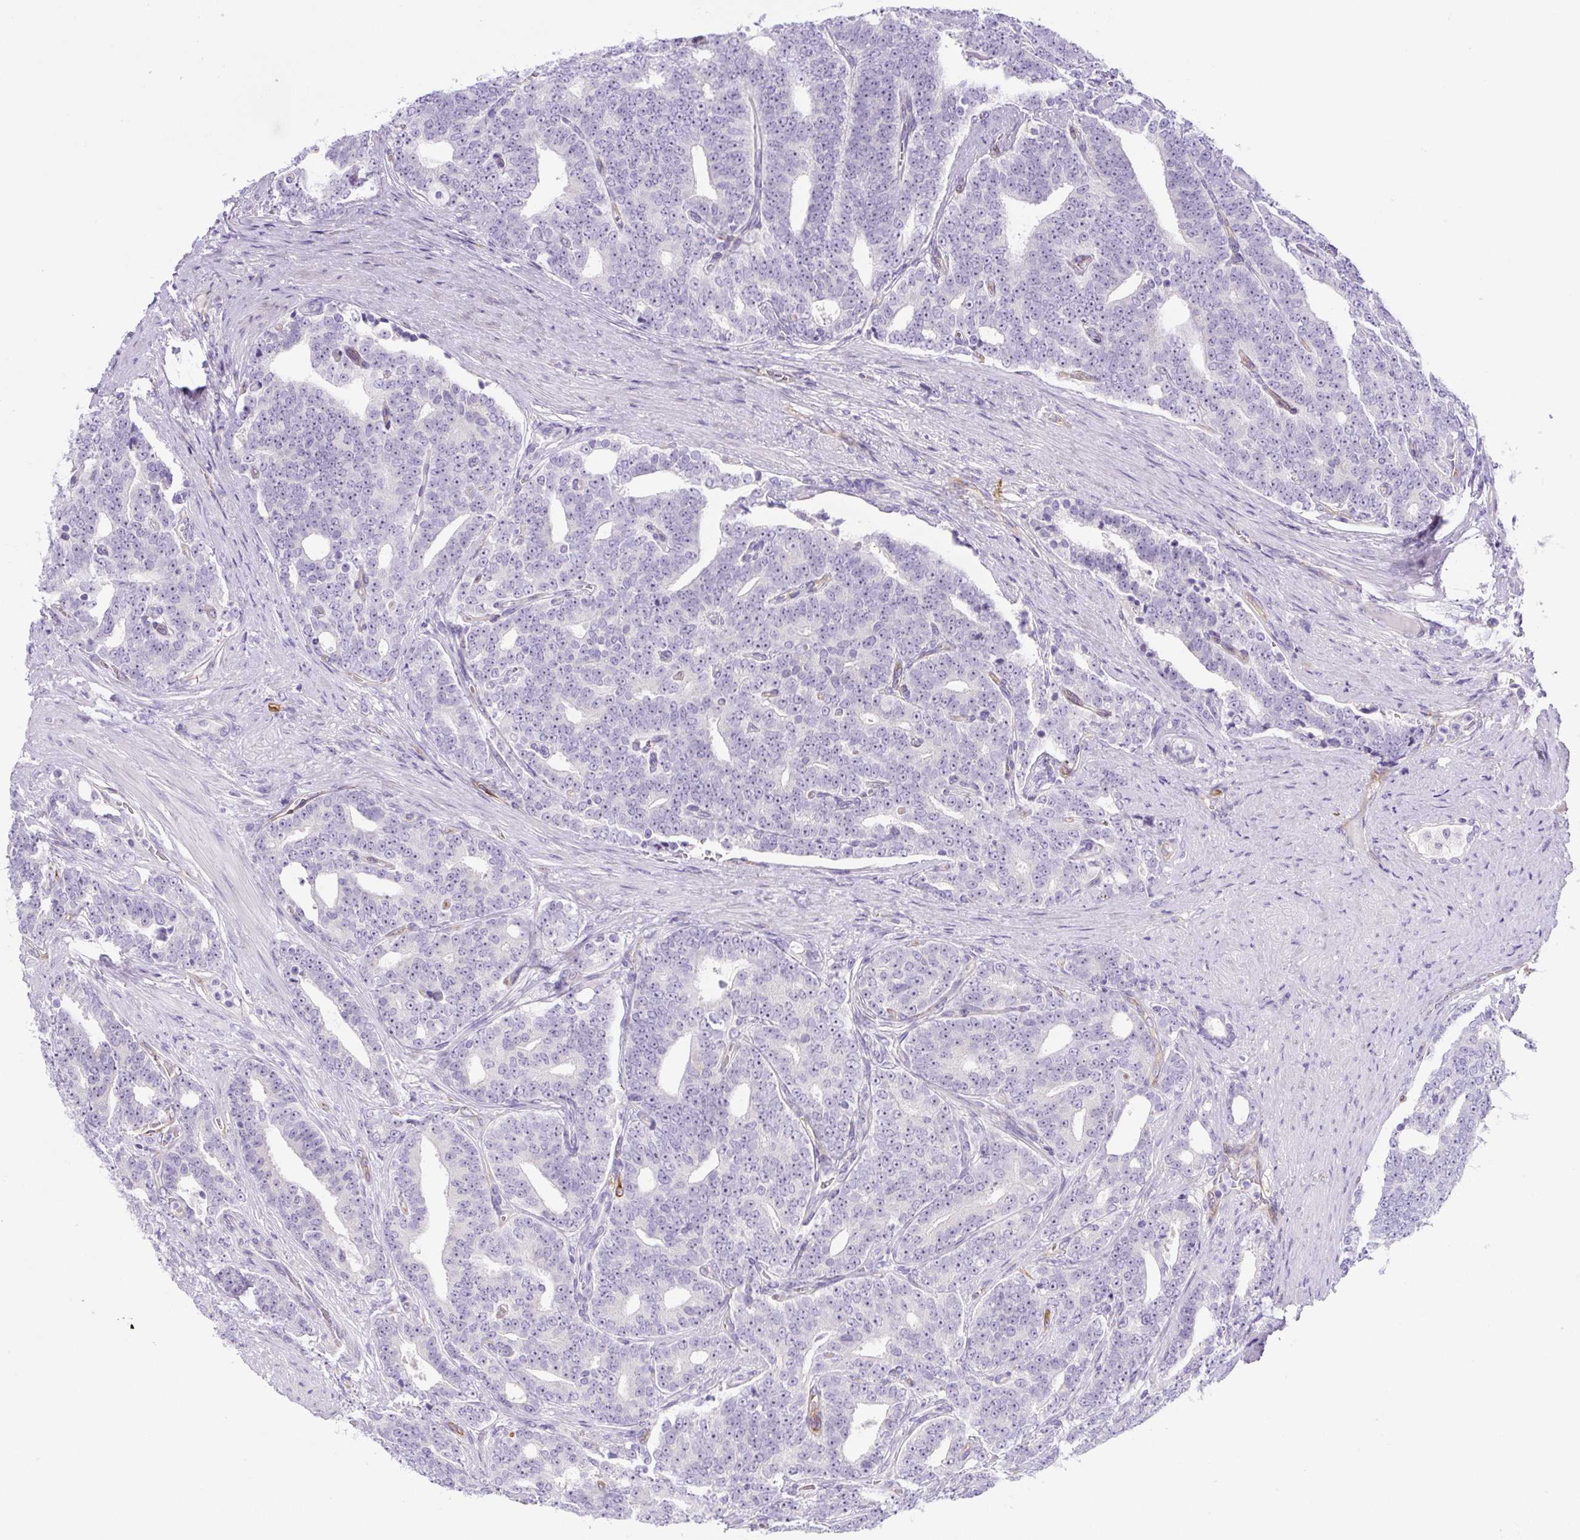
{"staining": {"intensity": "negative", "quantity": "none", "location": "none"}, "tissue": "prostate cancer", "cell_type": "Tumor cells", "image_type": "cancer", "snomed": [{"axis": "morphology", "description": "Adenocarcinoma, High grade"}, {"axis": "topography", "description": "Prostate and seminal vesicle, NOS"}], "caption": "Protein analysis of high-grade adenocarcinoma (prostate) reveals no significant staining in tumor cells. Nuclei are stained in blue.", "gene": "ASB4", "patient": {"sex": "male", "age": 67}}